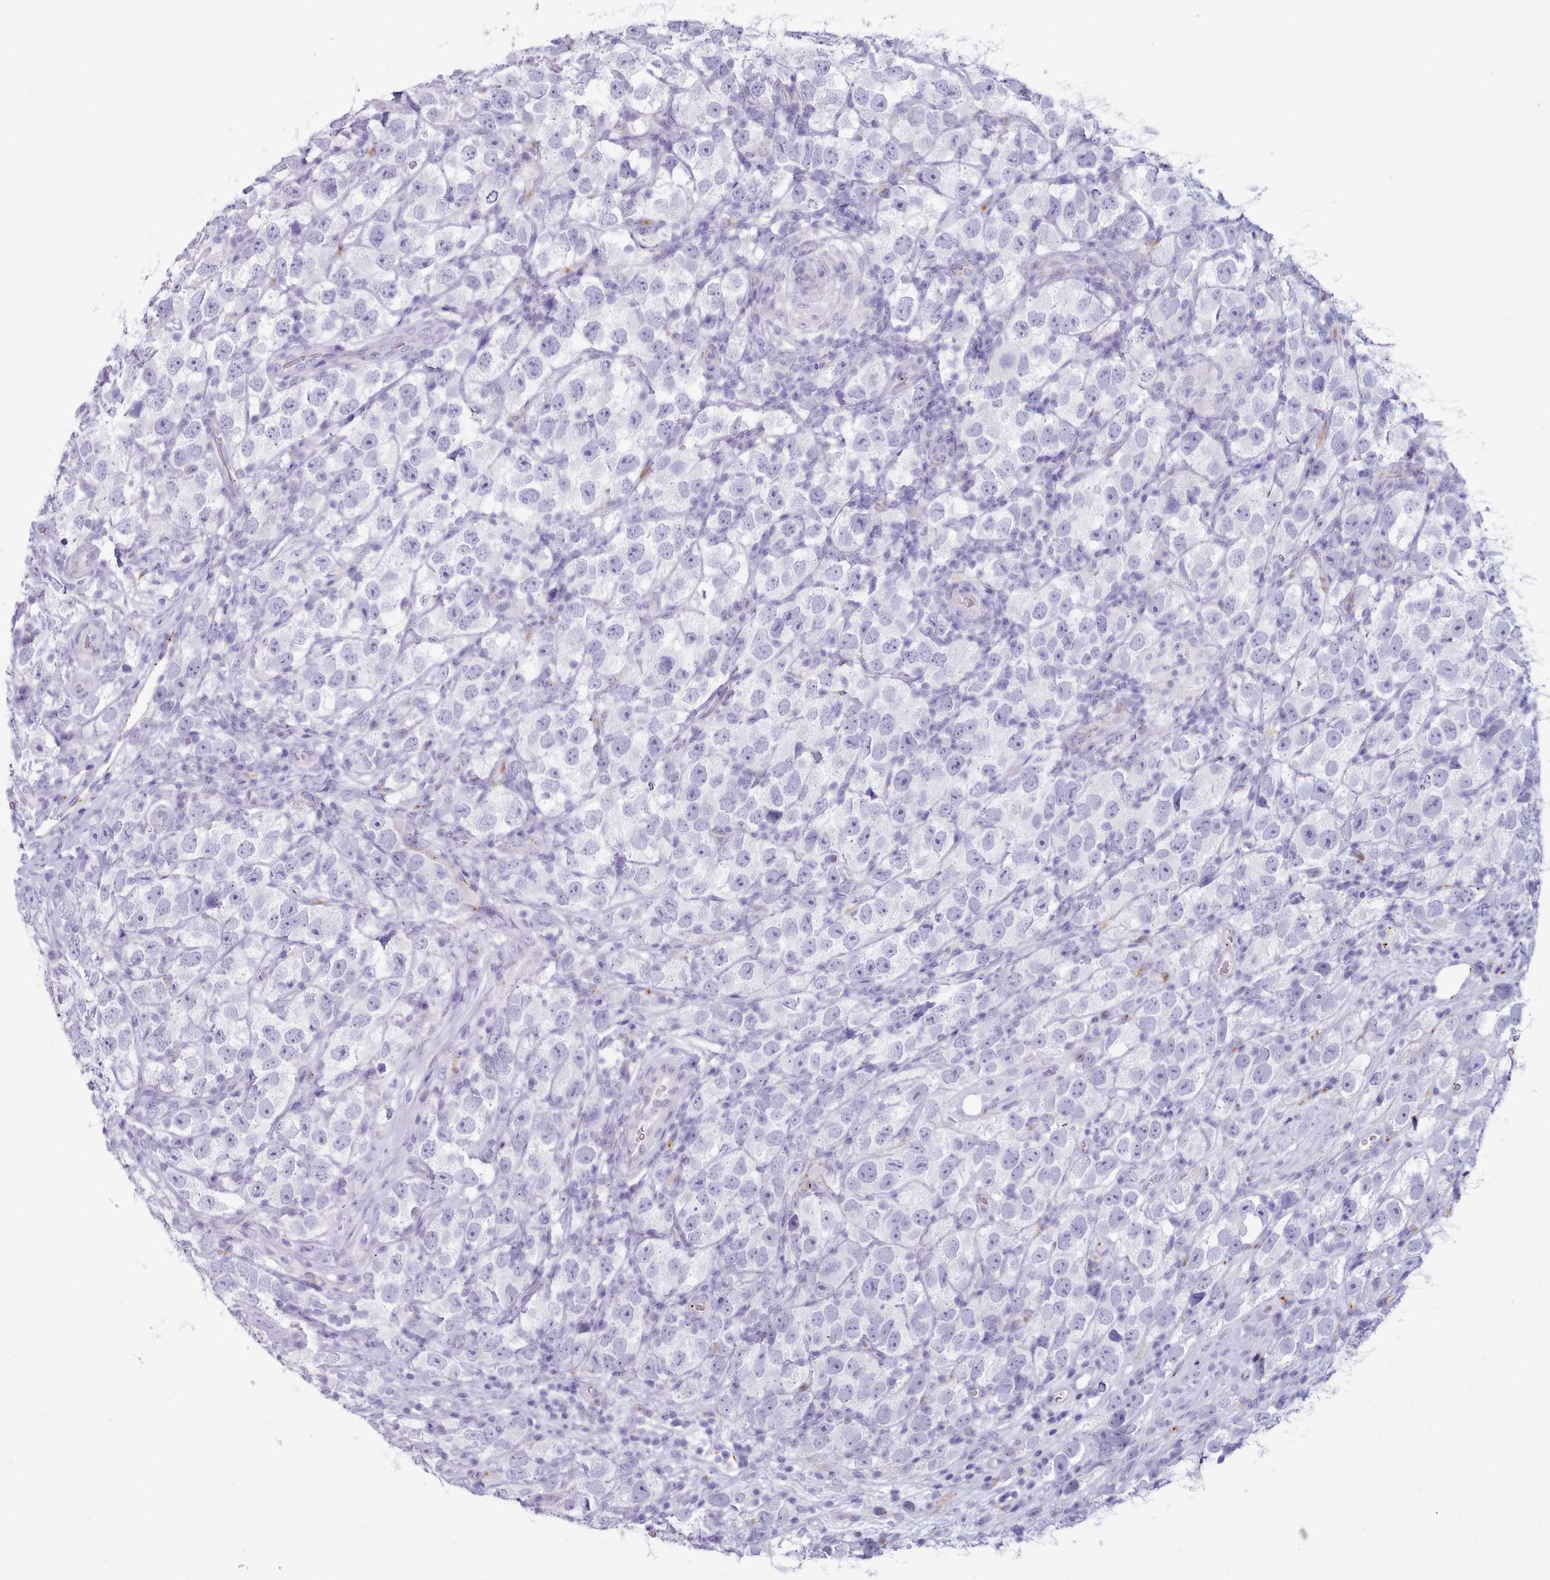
{"staining": {"intensity": "negative", "quantity": "none", "location": "none"}, "tissue": "testis cancer", "cell_type": "Tumor cells", "image_type": "cancer", "snomed": [{"axis": "morphology", "description": "Seminoma, NOS"}, {"axis": "topography", "description": "Testis"}], "caption": "Immunohistochemical staining of human testis seminoma reveals no significant expression in tumor cells. (DAB immunohistochemistry with hematoxylin counter stain).", "gene": "GAA", "patient": {"sex": "male", "age": 26}}